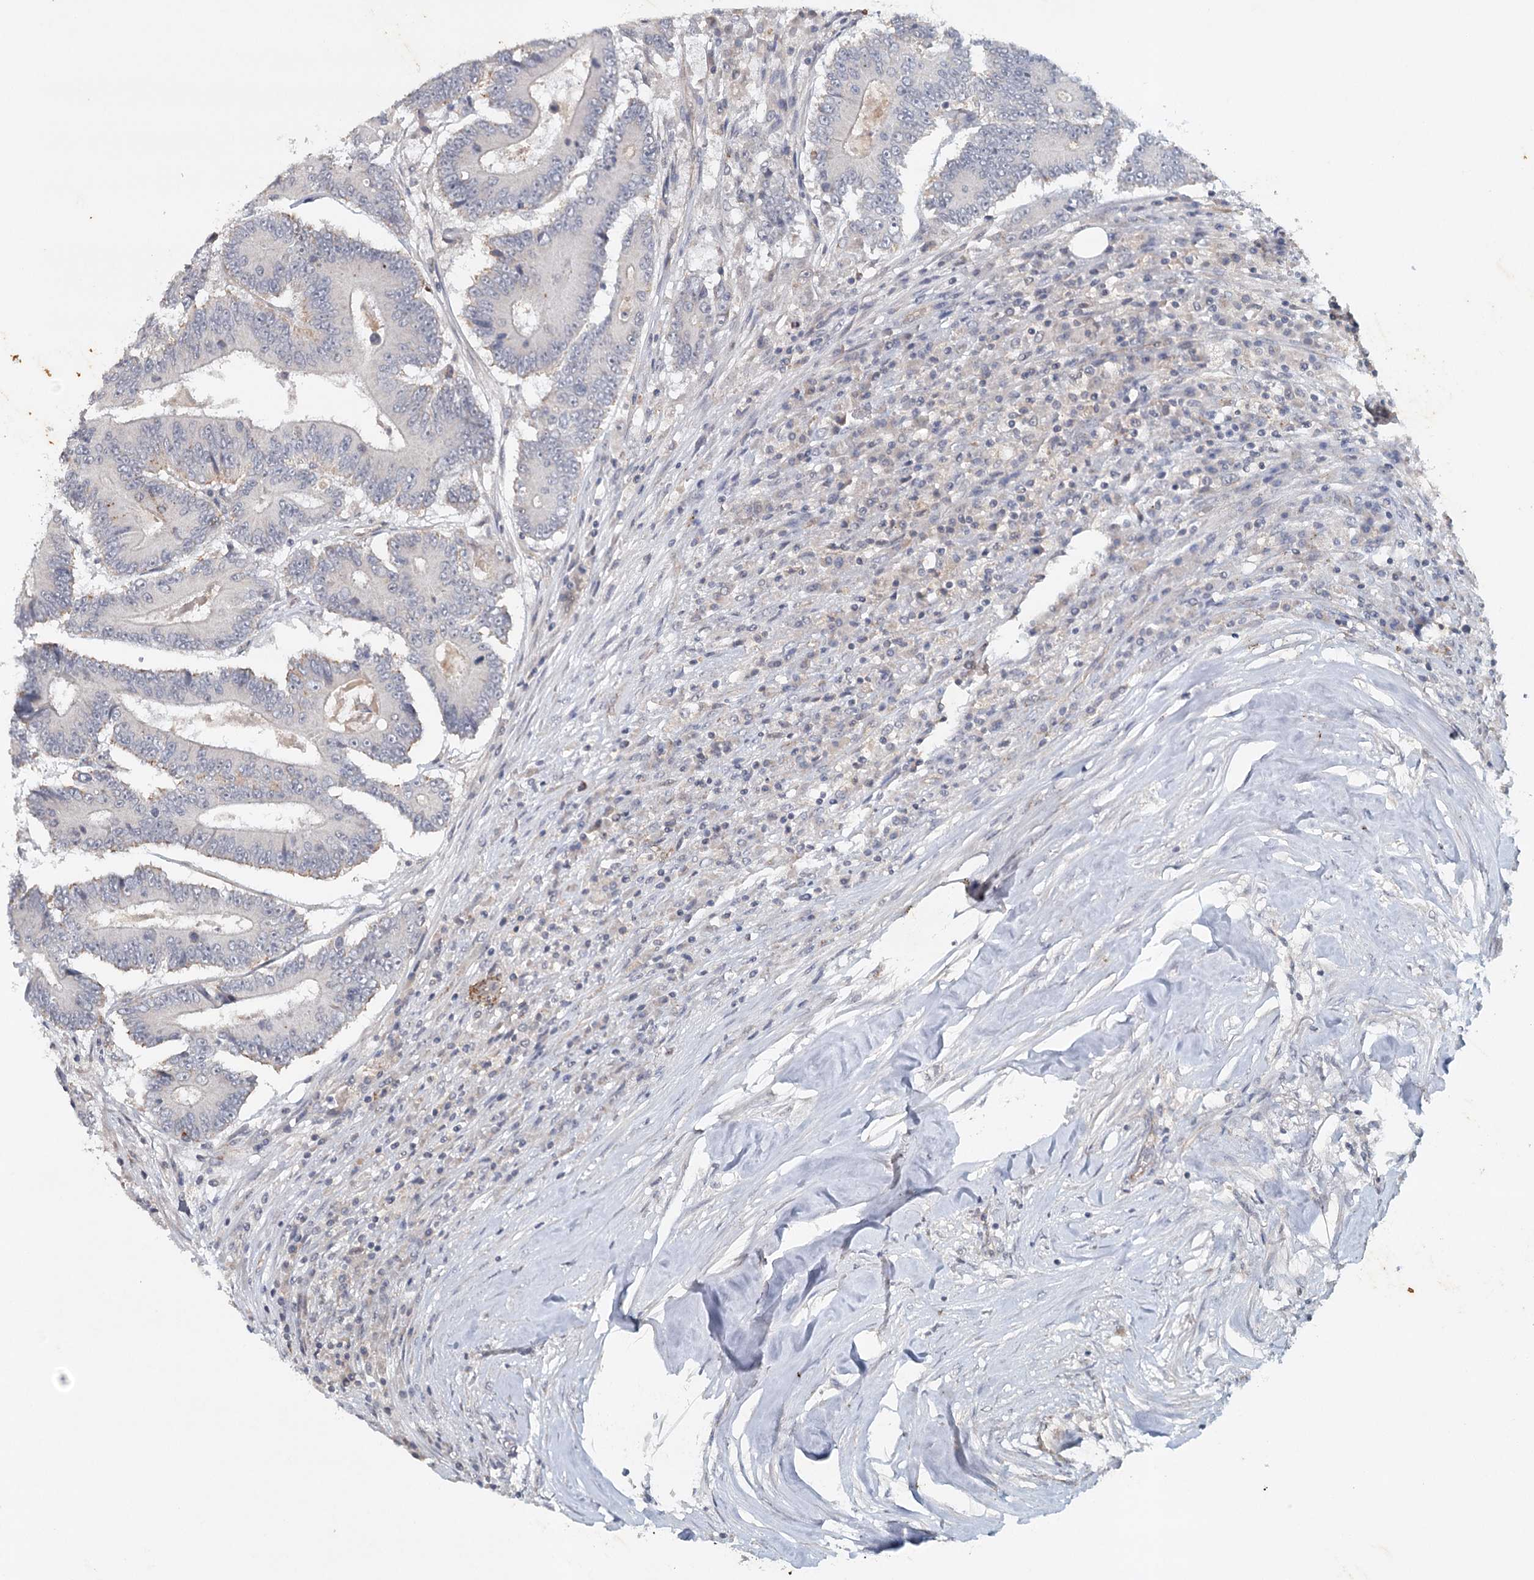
{"staining": {"intensity": "negative", "quantity": "none", "location": "none"}, "tissue": "colorectal cancer", "cell_type": "Tumor cells", "image_type": "cancer", "snomed": [{"axis": "morphology", "description": "Adenocarcinoma, NOS"}, {"axis": "topography", "description": "Colon"}], "caption": "Photomicrograph shows no protein expression in tumor cells of colorectal adenocarcinoma tissue.", "gene": "SYNPO", "patient": {"sex": "male", "age": 83}}